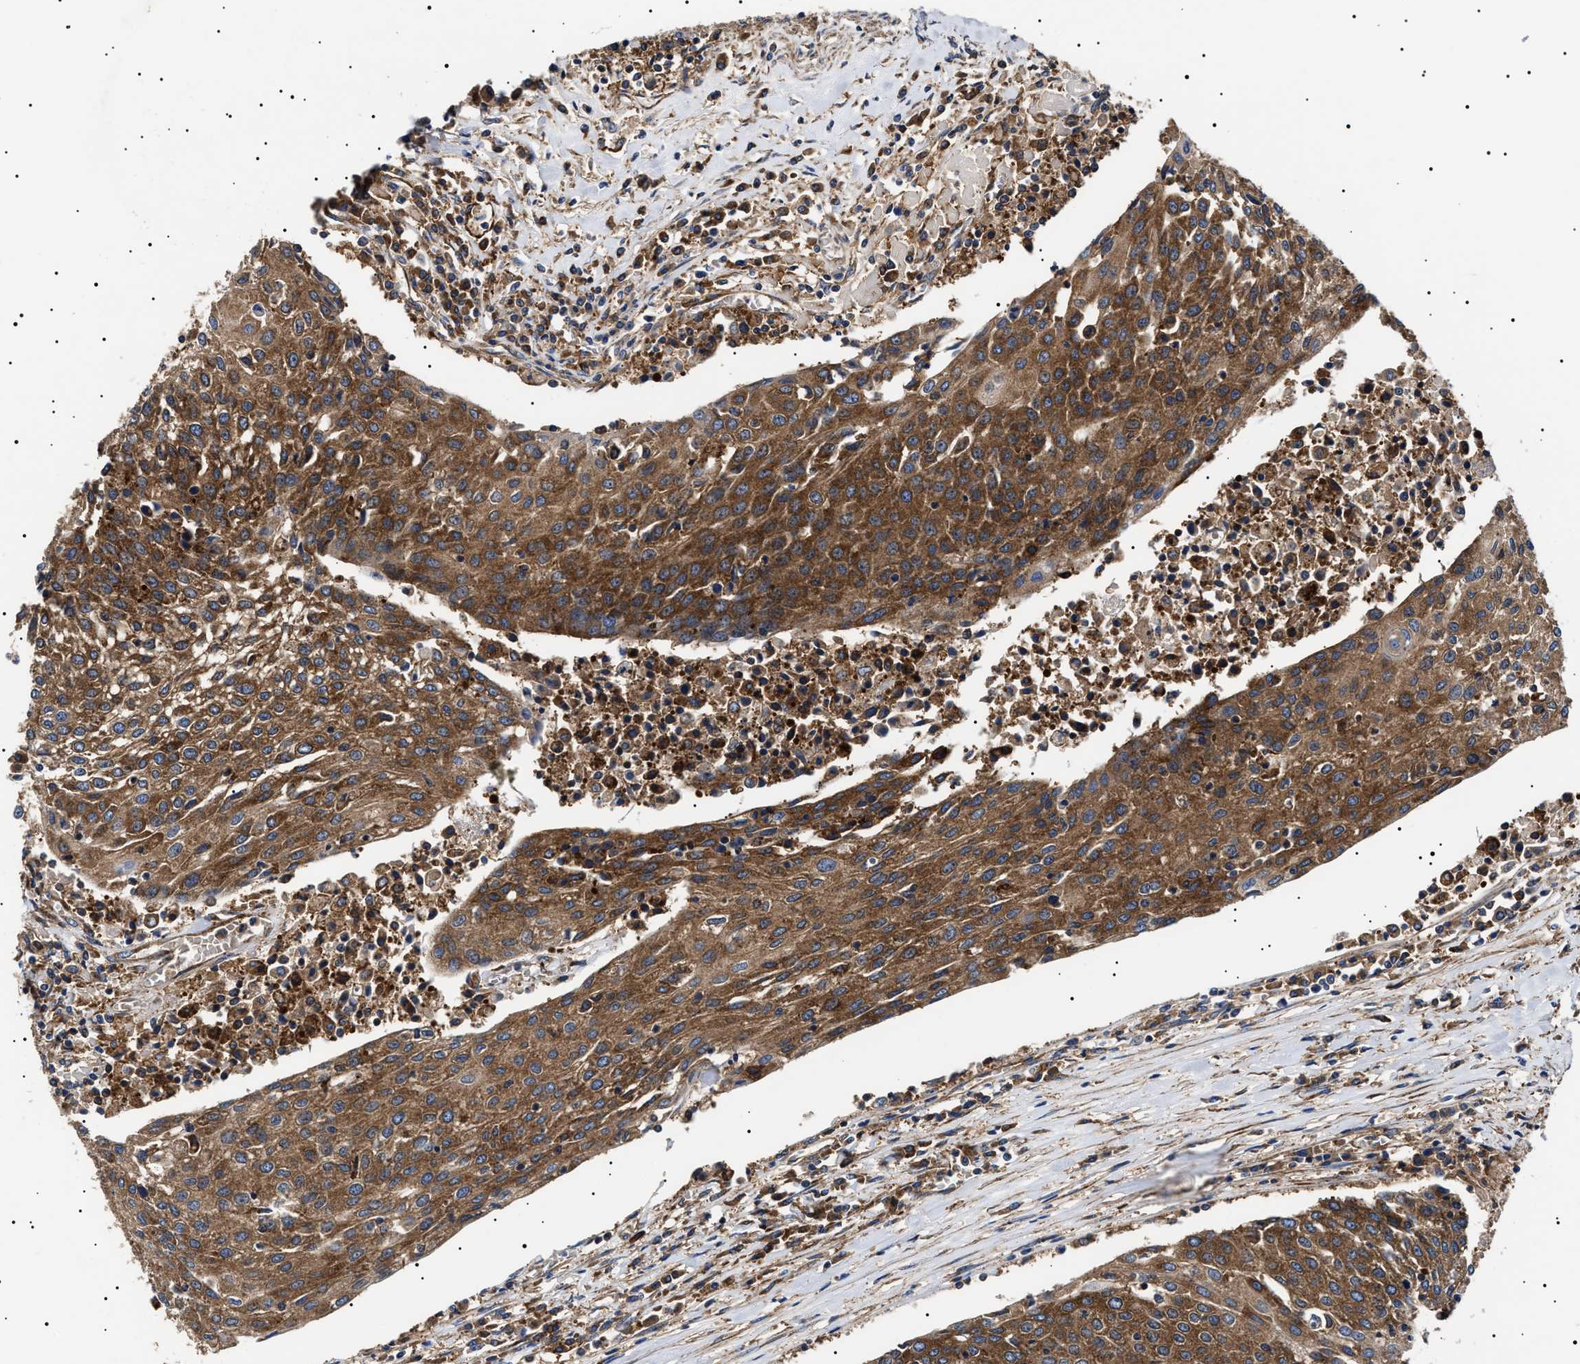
{"staining": {"intensity": "strong", "quantity": ">75%", "location": "cytoplasmic/membranous"}, "tissue": "urothelial cancer", "cell_type": "Tumor cells", "image_type": "cancer", "snomed": [{"axis": "morphology", "description": "Urothelial carcinoma, High grade"}, {"axis": "topography", "description": "Urinary bladder"}], "caption": "Urothelial carcinoma (high-grade) stained for a protein (brown) reveals strong cytoplasmic/membranous positive staining in about >75% of tumor cells.", "gene": "TPP2", "patient": {"sex": "female", "age": 85}}